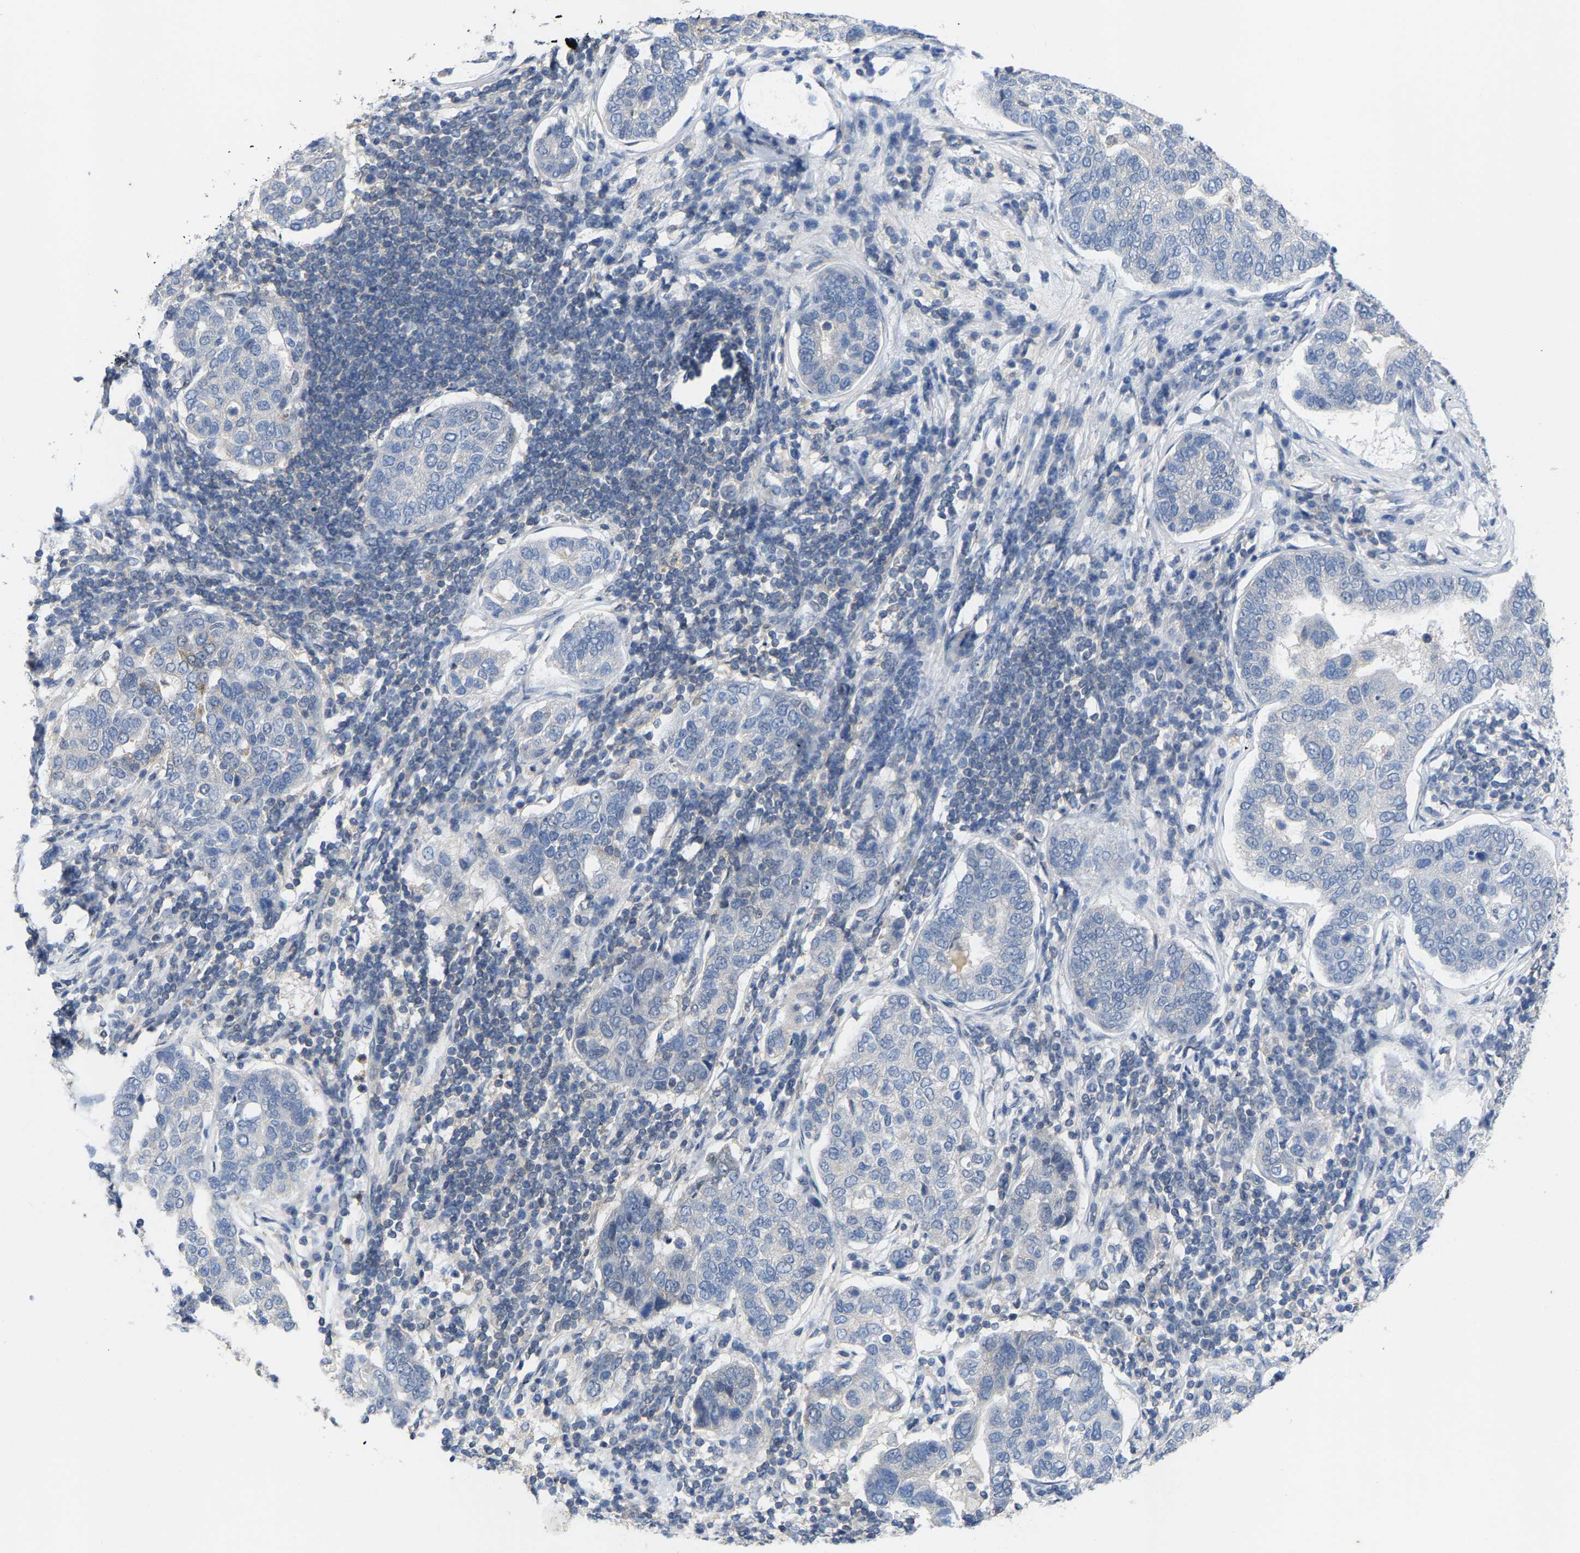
{"staining": {"intensity": "negative", "quantity": "none", "location": "none"}, "tissue": "pancreatic cancer", "cell_type": "Tumor cells", "image_type": "cancer", "snomed": [{"axis": "morphology", "description": "Adenocarcinoma, NOS"}, {"axis": "topography", "description": "Pancreas"}], "caption": "Immunohistochemical staining of pancreatic cancer (adenocarcinoma) shows no significant expression in tumor cells.", "gene": "FGD3", "patient": {"sex": "female", "age": 61}}